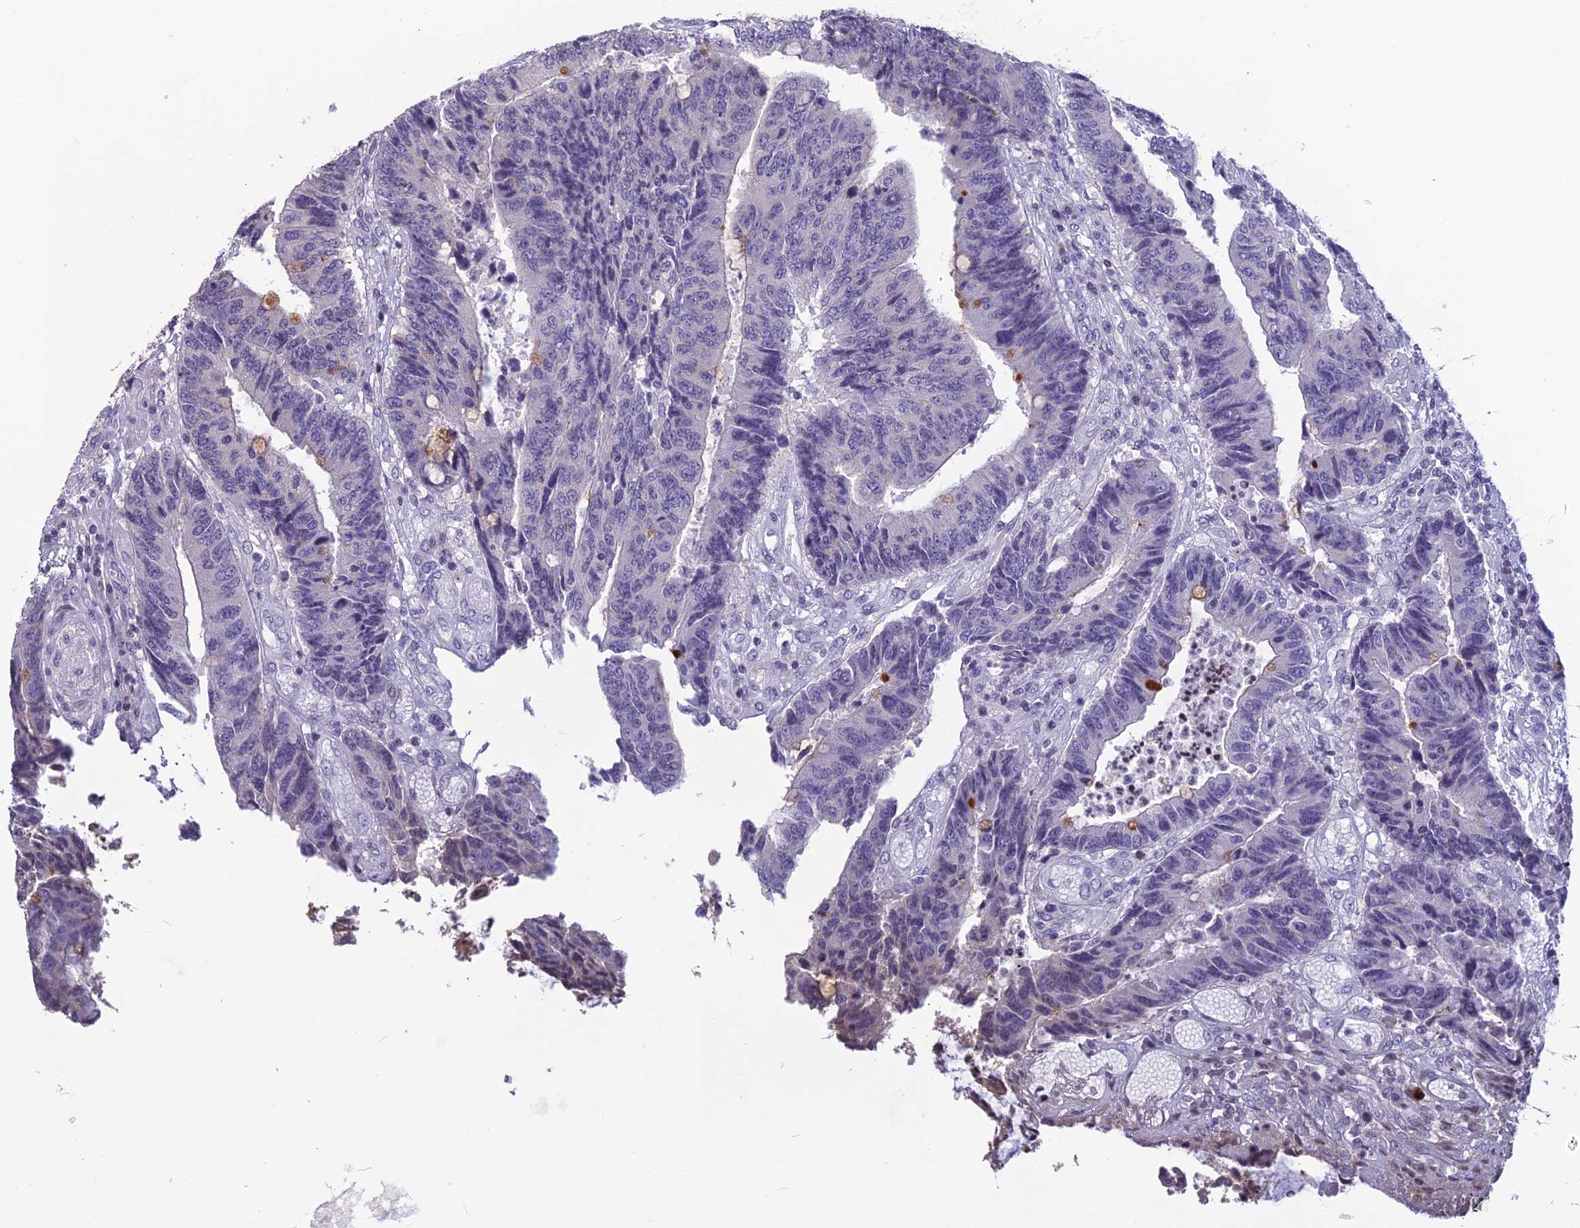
{"staining": {"intensity": "negative", "quantity": "none", "location": "none"}, "tissue": "colorectal cancer", "cell_type": "Tumor cells", "image_type": "cancer", "snomed": [{"axis": "morphology", "description": "Adenocarcinoma, NOS"}, {"axis": "topography", "description": "Rectum"}], "caption": "Immunohistochemical staining of colorectal cancer (adenocarcinoma) exhibits no significant staining in tumor cells.", "gene": "TMEM134", "patient": {"sex": "male", "age": 84}}